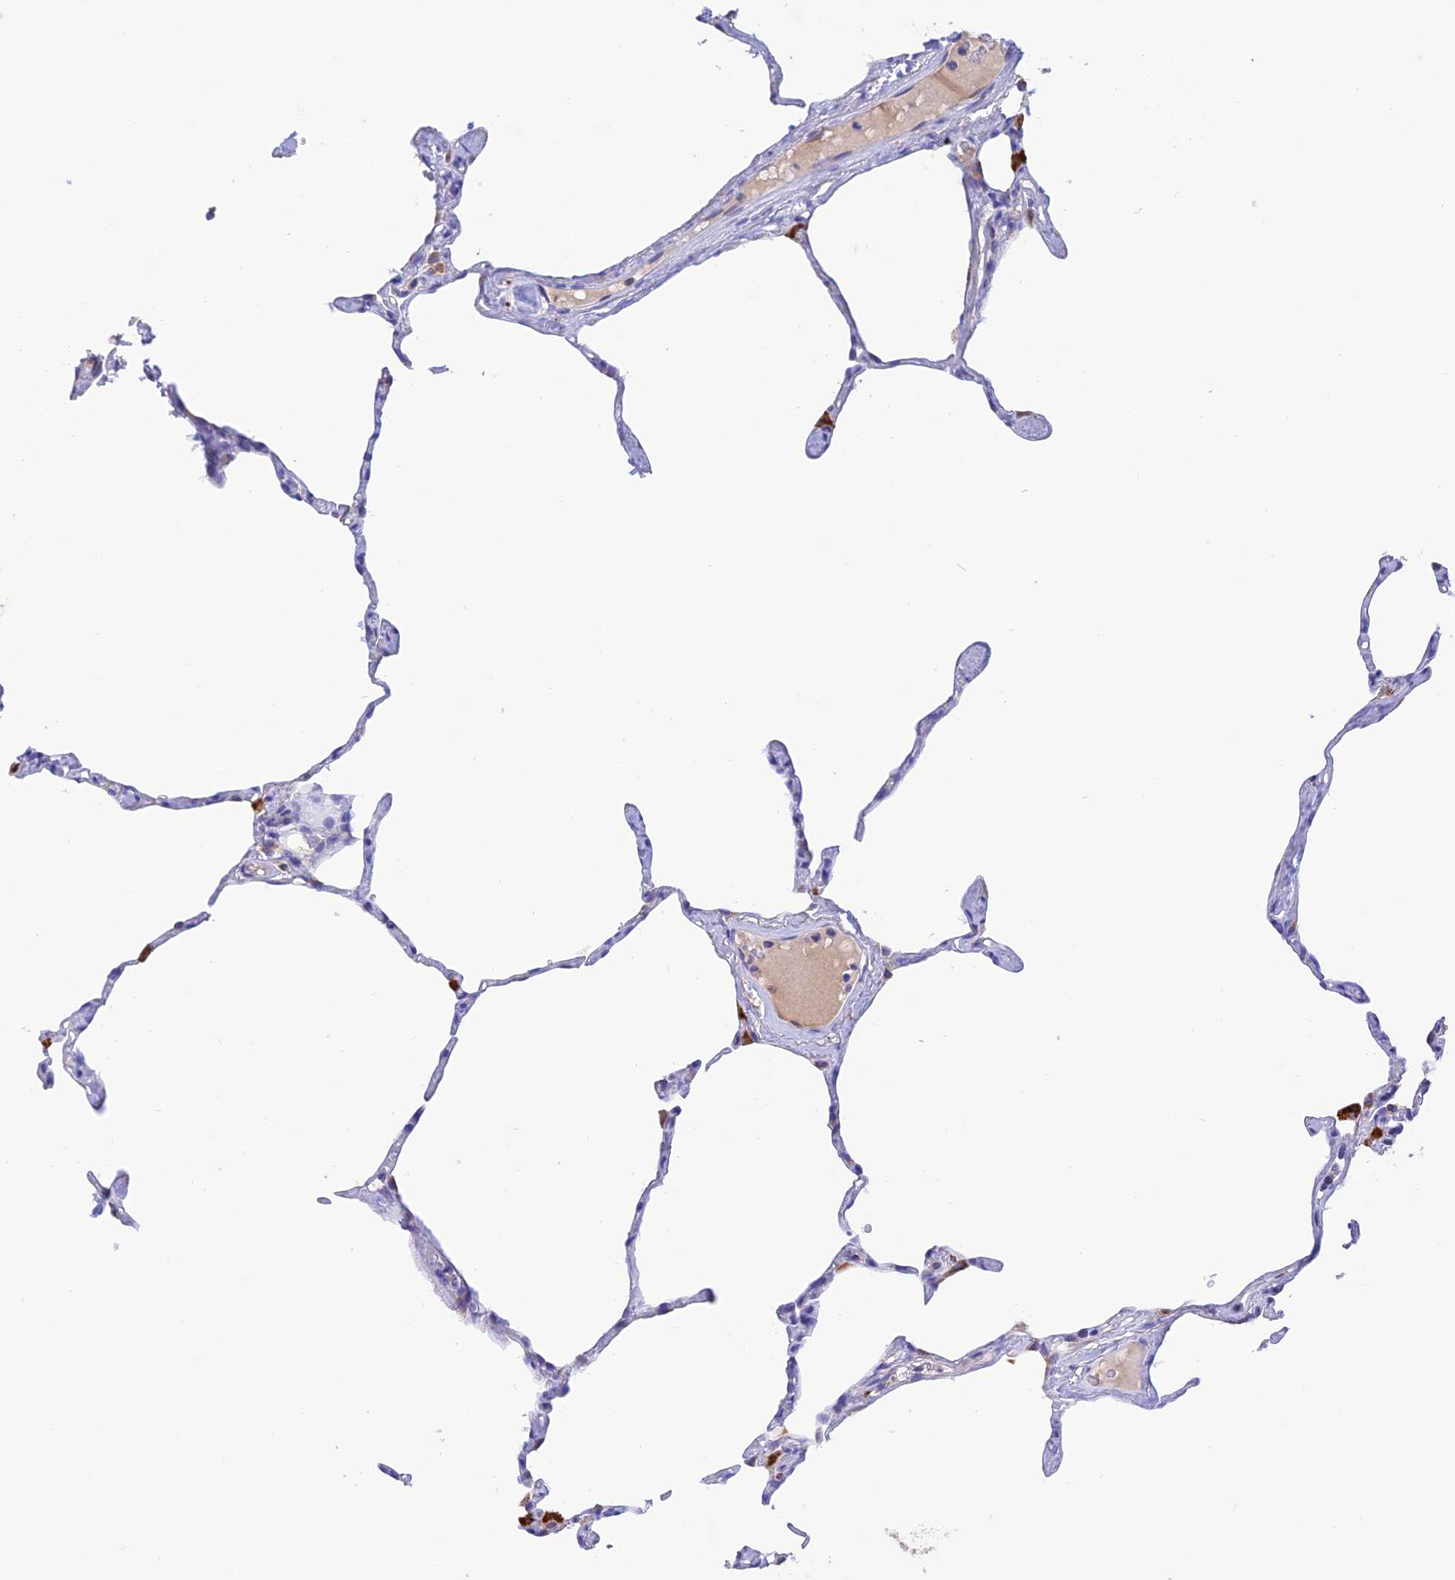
{"staining": {"intensity": "moderate", "quantity": "25%-75%", "location": "cytoplasmic/membranous"}, "tissue": "lung", "cell_type": "Alveolar cells", "image_type": "normal", "snomed": [{"axis": "morphology", "description": "Normal tissue, NOS"}, {"axis": "topography", "description": "Lung"}], "caption": "High-magnification brightfield microscopy of normal lung stained with DAB (3,3'-diaminobenzidine) (brown) and counterstained with hematoxylin (blue). alveolar cells exhibit moderate cytoplasmic/membranous staining is present in approximately25%-75% of cells. (DAB IHC, brown staining for protein, blue staining for nuclei).", "gene": "ENSG00000255439", "patient": {"sex": "male", "age": 65}}